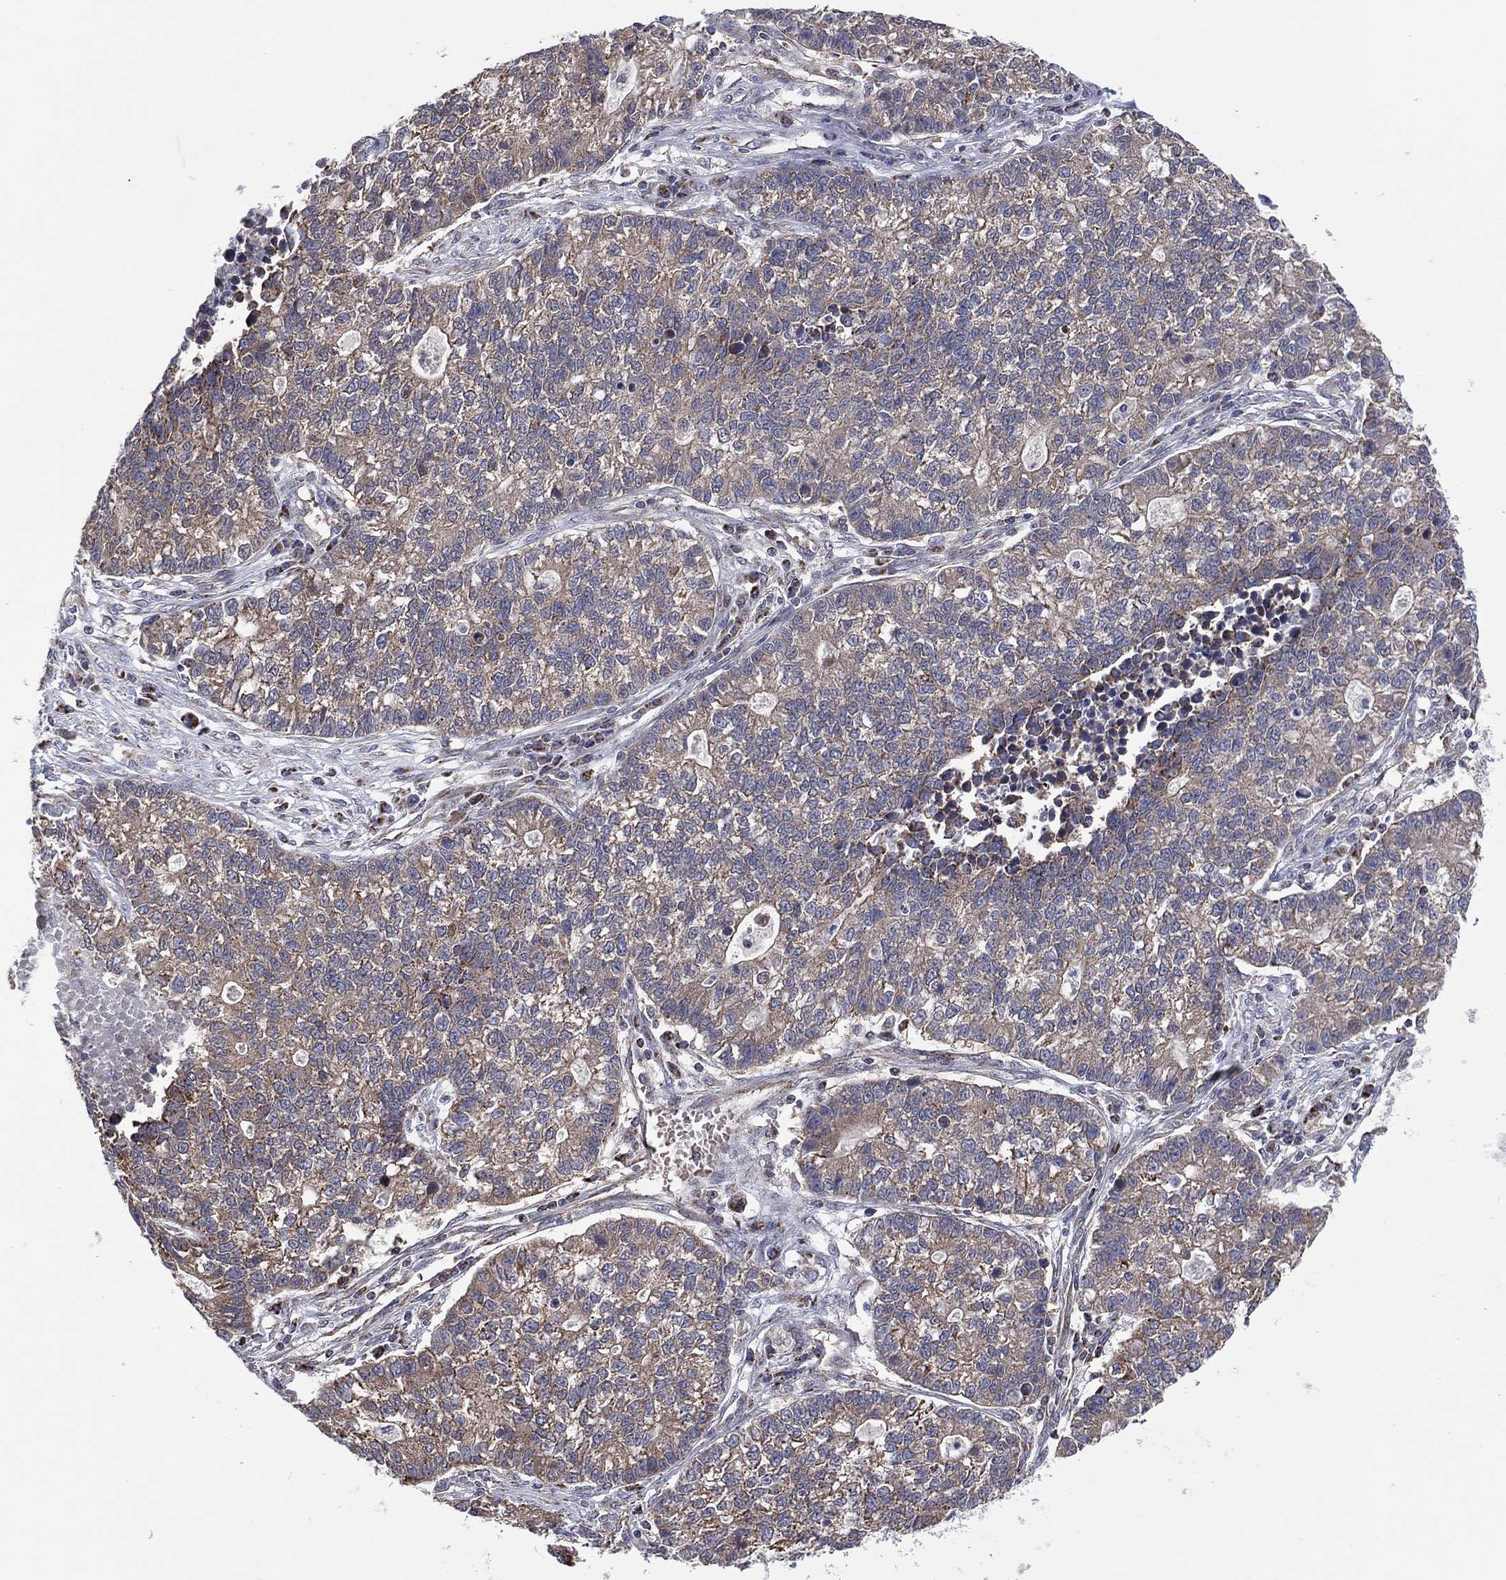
{"staining": {"intensity": "weak", "quantity": "<25%", "location": "cytoplasmic/membranous"}, "tissue": "lung cancer", "cell_type": "Tumor cells", "image_type": "cancer", "snomed": [{"axis": "morphology", "description": "Adenocarcinoma, NOS"}, {"axis": "topography", "description": "Lung"}], "caption": "Immunohistochemistry image of human lung adenocarcinoma stained for a protein (brown), which exhibits no expression in tumor cells.", "gene": "PIDD1", "patient": {"sex": "male", "age": 57}}